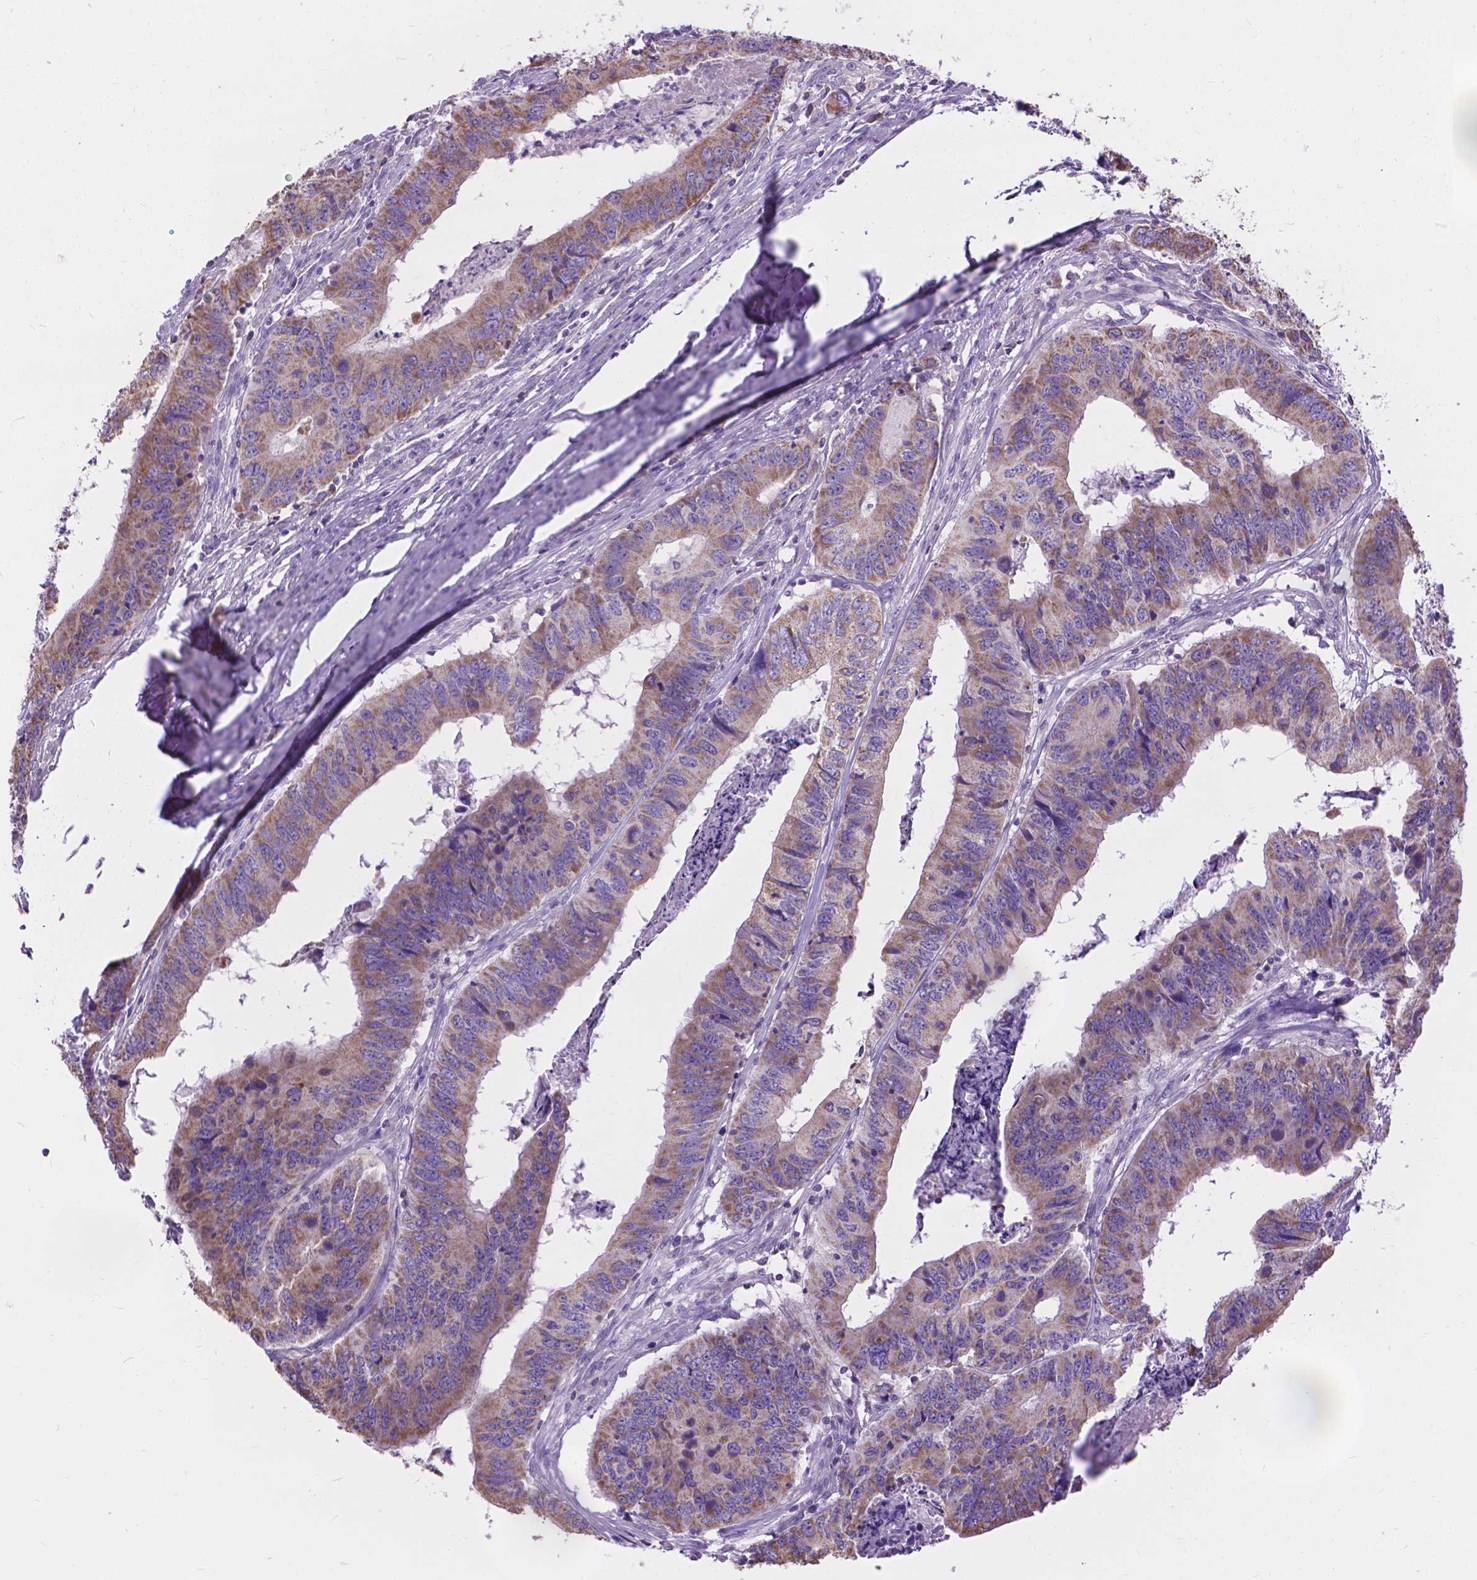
{"staining": {"intensity": "moderate", "quantity": ">75%", "location": "cytoplasmic/membranous"}, "tissue": "colorectal cancer", "cell_type": "Tumor cells", "image_type": "cancer", "snomed": [{"axis": "morphology", "description": "Adenocarcinoma, NOS"}, {"axis": "topography", "description": "Colon"}], "caption": "Moderate cytoplasmic/membranous protein positivity is present in about >75% of tumor cells in colorectal cancer. The protein of interest is shown in brown color, while the nuclei are stained blue.", "gene": "SYN1", "patient": {"sex": "male", "age": 53}}